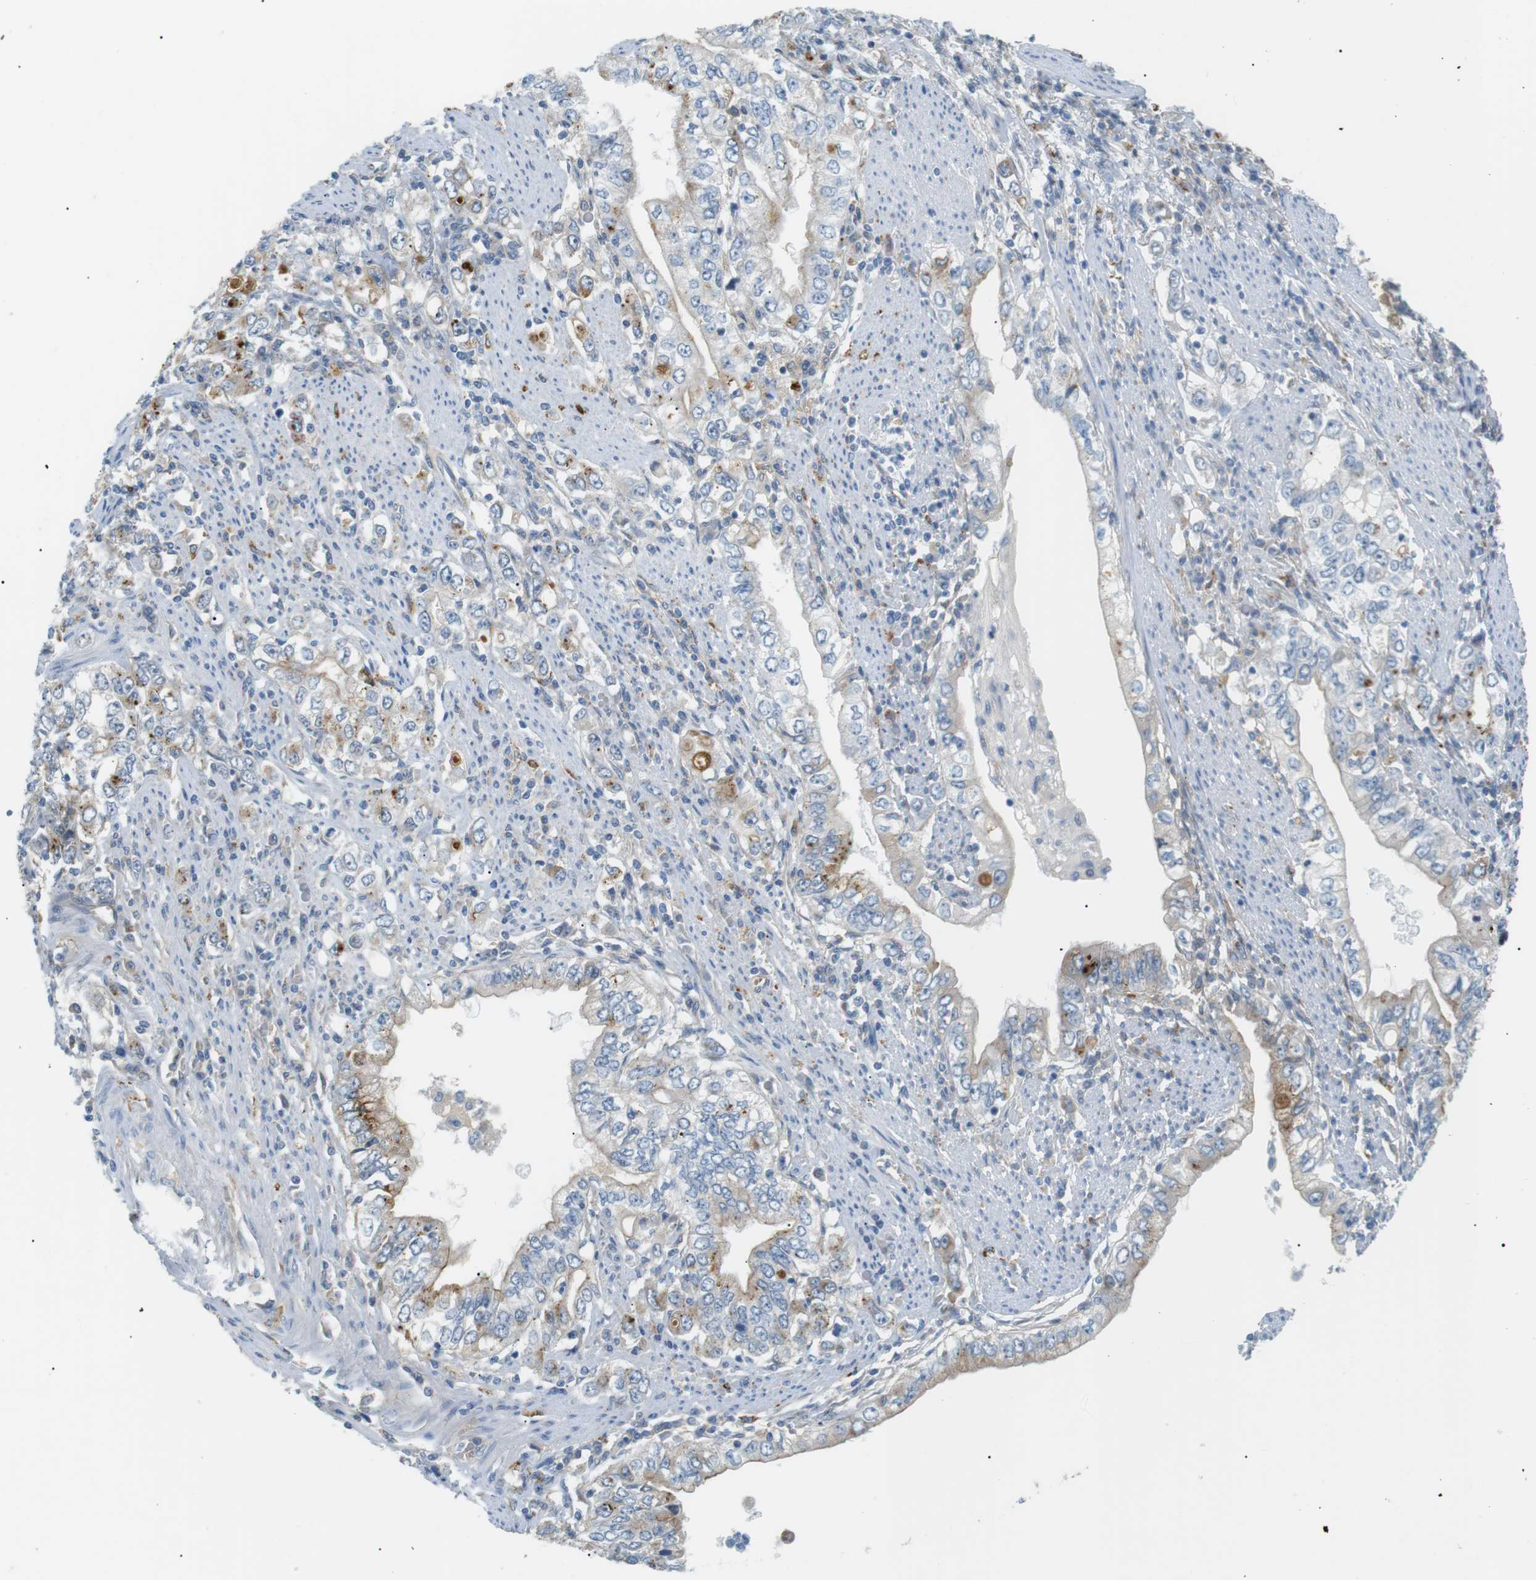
{"staining": {"intensity": "moderate", "quantity": "25%-75%", "location": "cytoplasmic/membranous"}, "tissue": "stomach cancer", "cell_type": "Tumor cells", "image_type": "cancer", "snomed": [{"axis": "morphology", "description": "Adenocarcinoma, NOS"}, {"axis": "topography", "description": "Stomach, lower"}], "caption": "A brown stain highlights moderate cytoplasmic/membranous staining of a protein in human adenocarcinoma (stomach) tumor cells.", "gene": "B4GALNT2", "patient": {"sex": "female", "age": 72}}